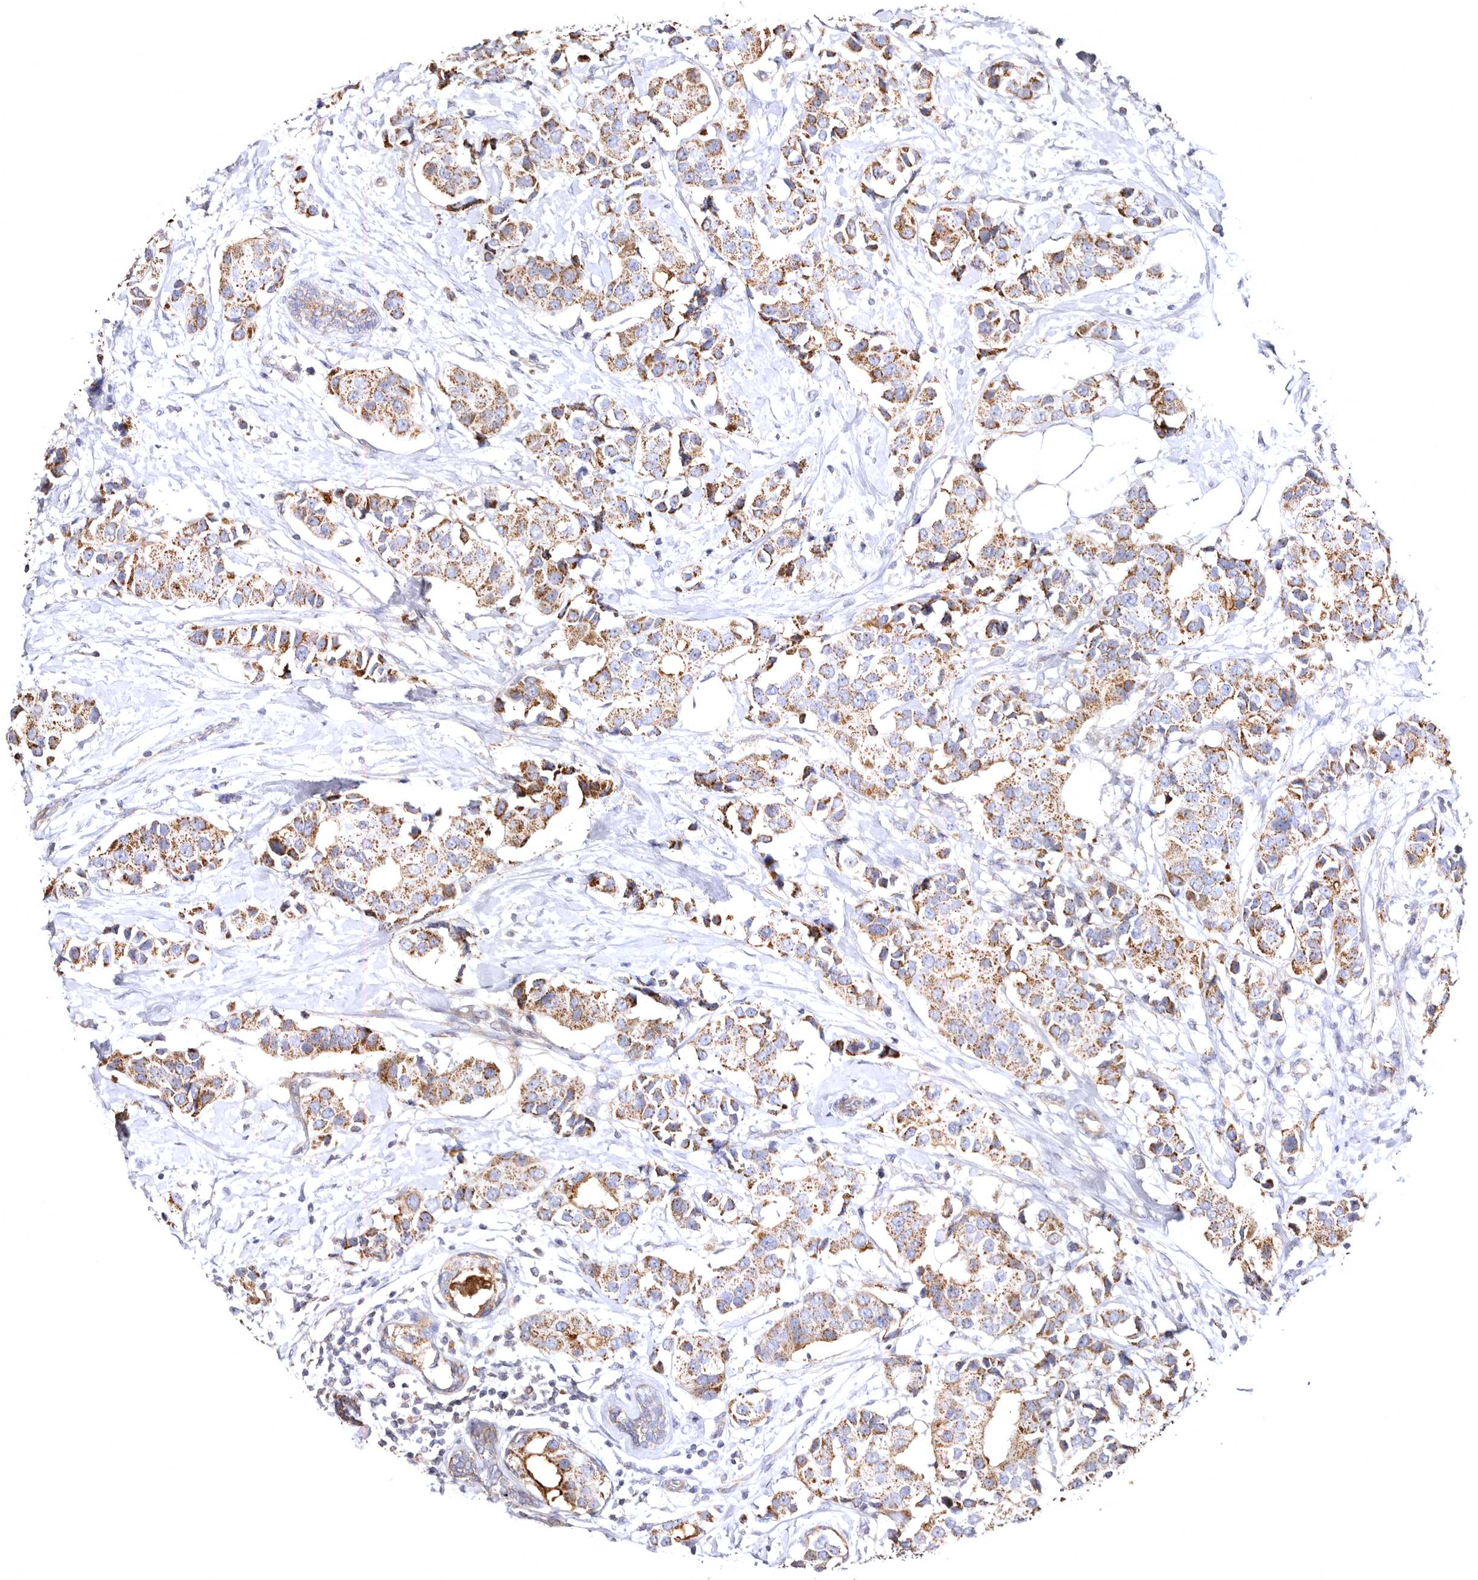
{"staining": {"intensity": "moderate", "quantity": ">75%", "location": "cytoplasmic/membranous"}, "tissue": "breast cancer", "cell_type": "Tumor cells", "image_type": "cancer", "snomed": [{"axis": "morphology", "description": "Normal tissue, NOS"}, {"axis": "morphology", "description": "Duct carcinoma"}, {"axis": "topography", "description": "Breast"}], "caption": "This photomicrograph demonstrates breast cancer (intraductal carcinoma) stained with immunohistochemistry to label a protein in brown. The cytoplasmic/membranous of tumor cells show moderate positivity for the protein. Nuclei are counter-stained blue.", "gene": "BAIAP2L1", "patient": {"sex": "female", "age": 39}}